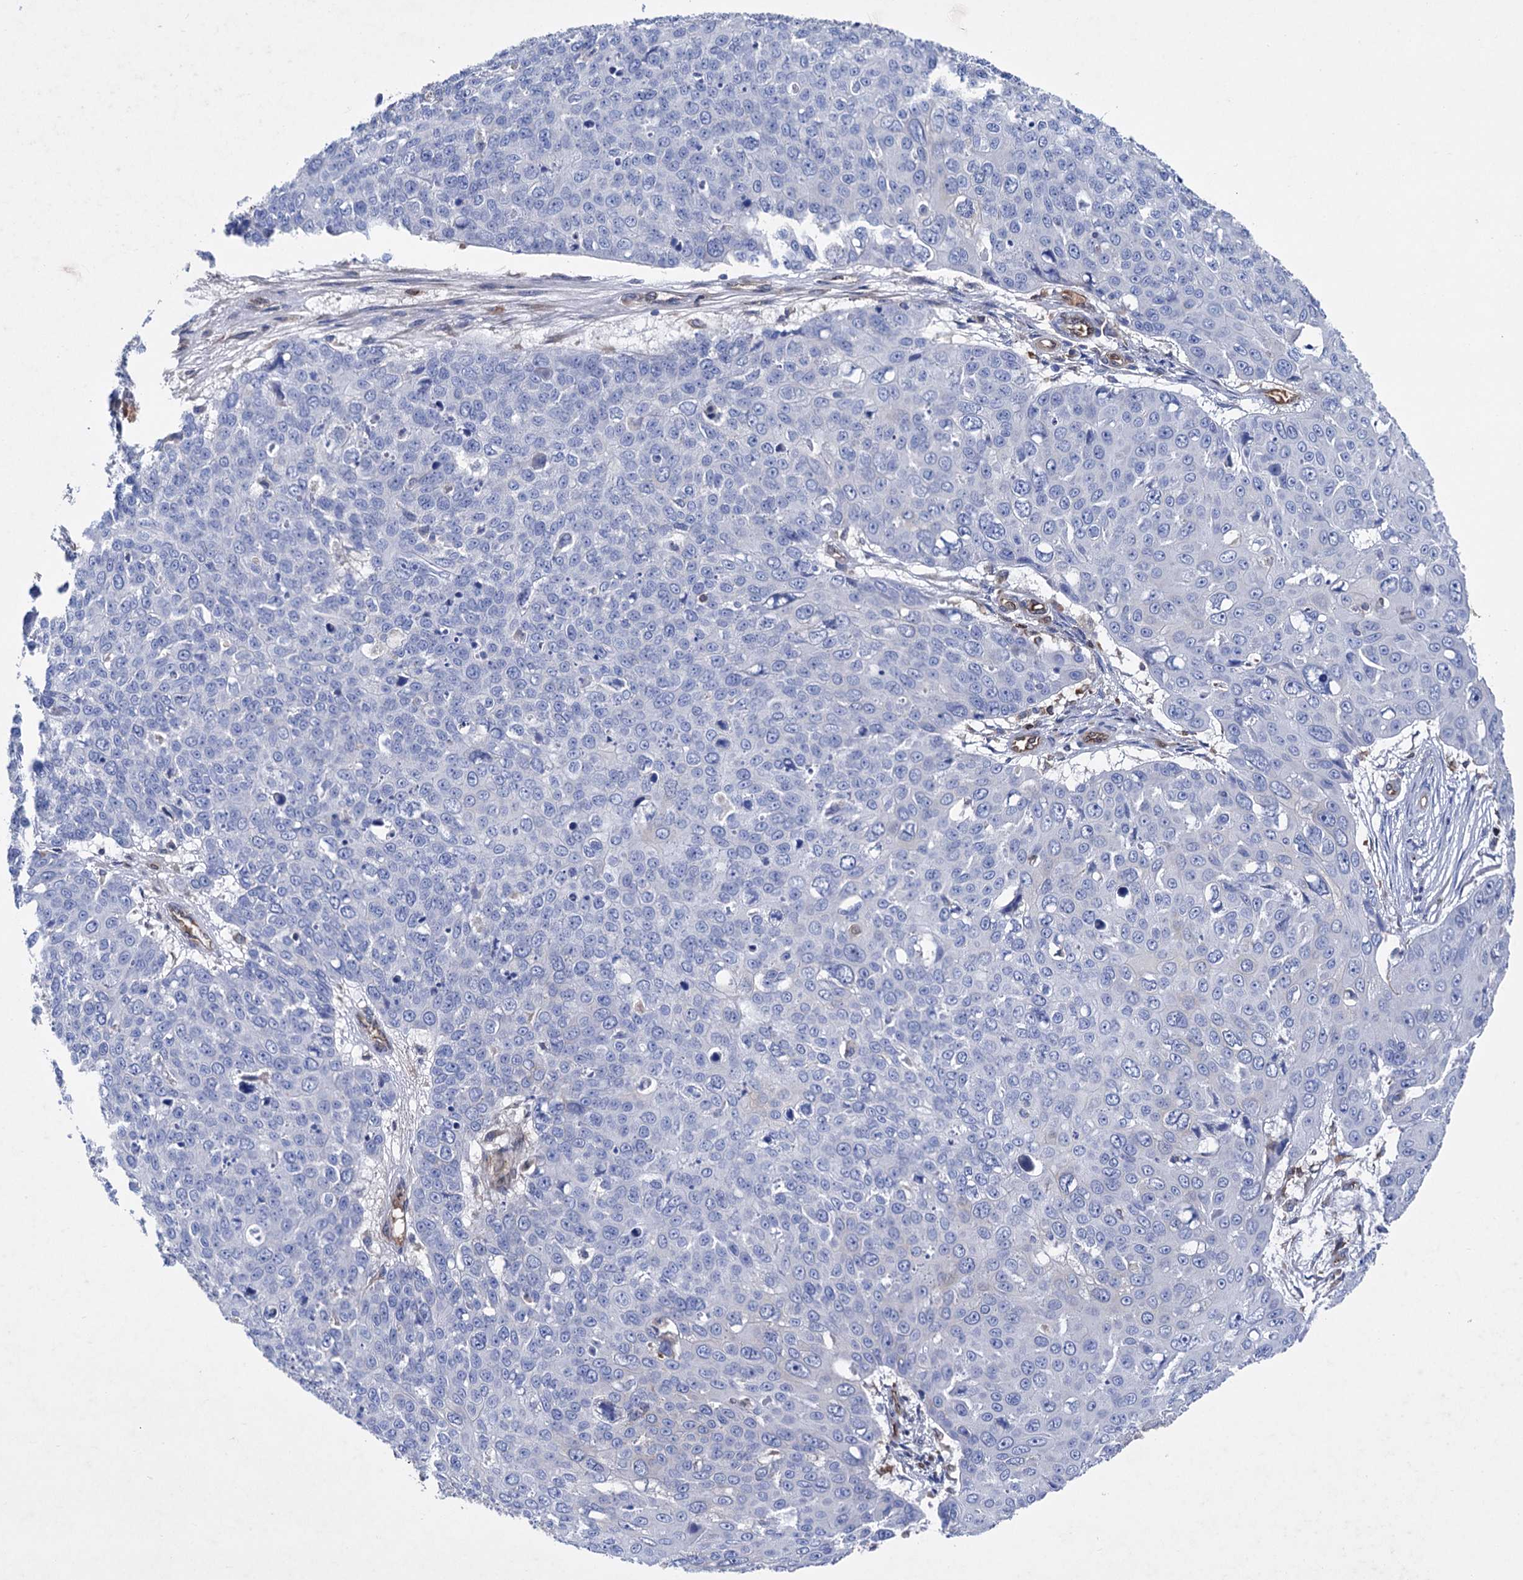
{"staining": {"intensity": "negative", "quantity": "none", "location": "none"}, "tissue": "skin cancer", "cell_type": "Tumor cells", "image_type": "cancer", "snomed": [{"axis": "morphology", "description": "Squamous cell carcinoma, NOS"}, {"axis": "topography", "description": "Skin"}], "caption": "The histopathology image exhibits no staining of tumor cells in skin squamous cell carcinoma.", "gene": "STING1", "patient": {"sex": "male", "age": 71}}